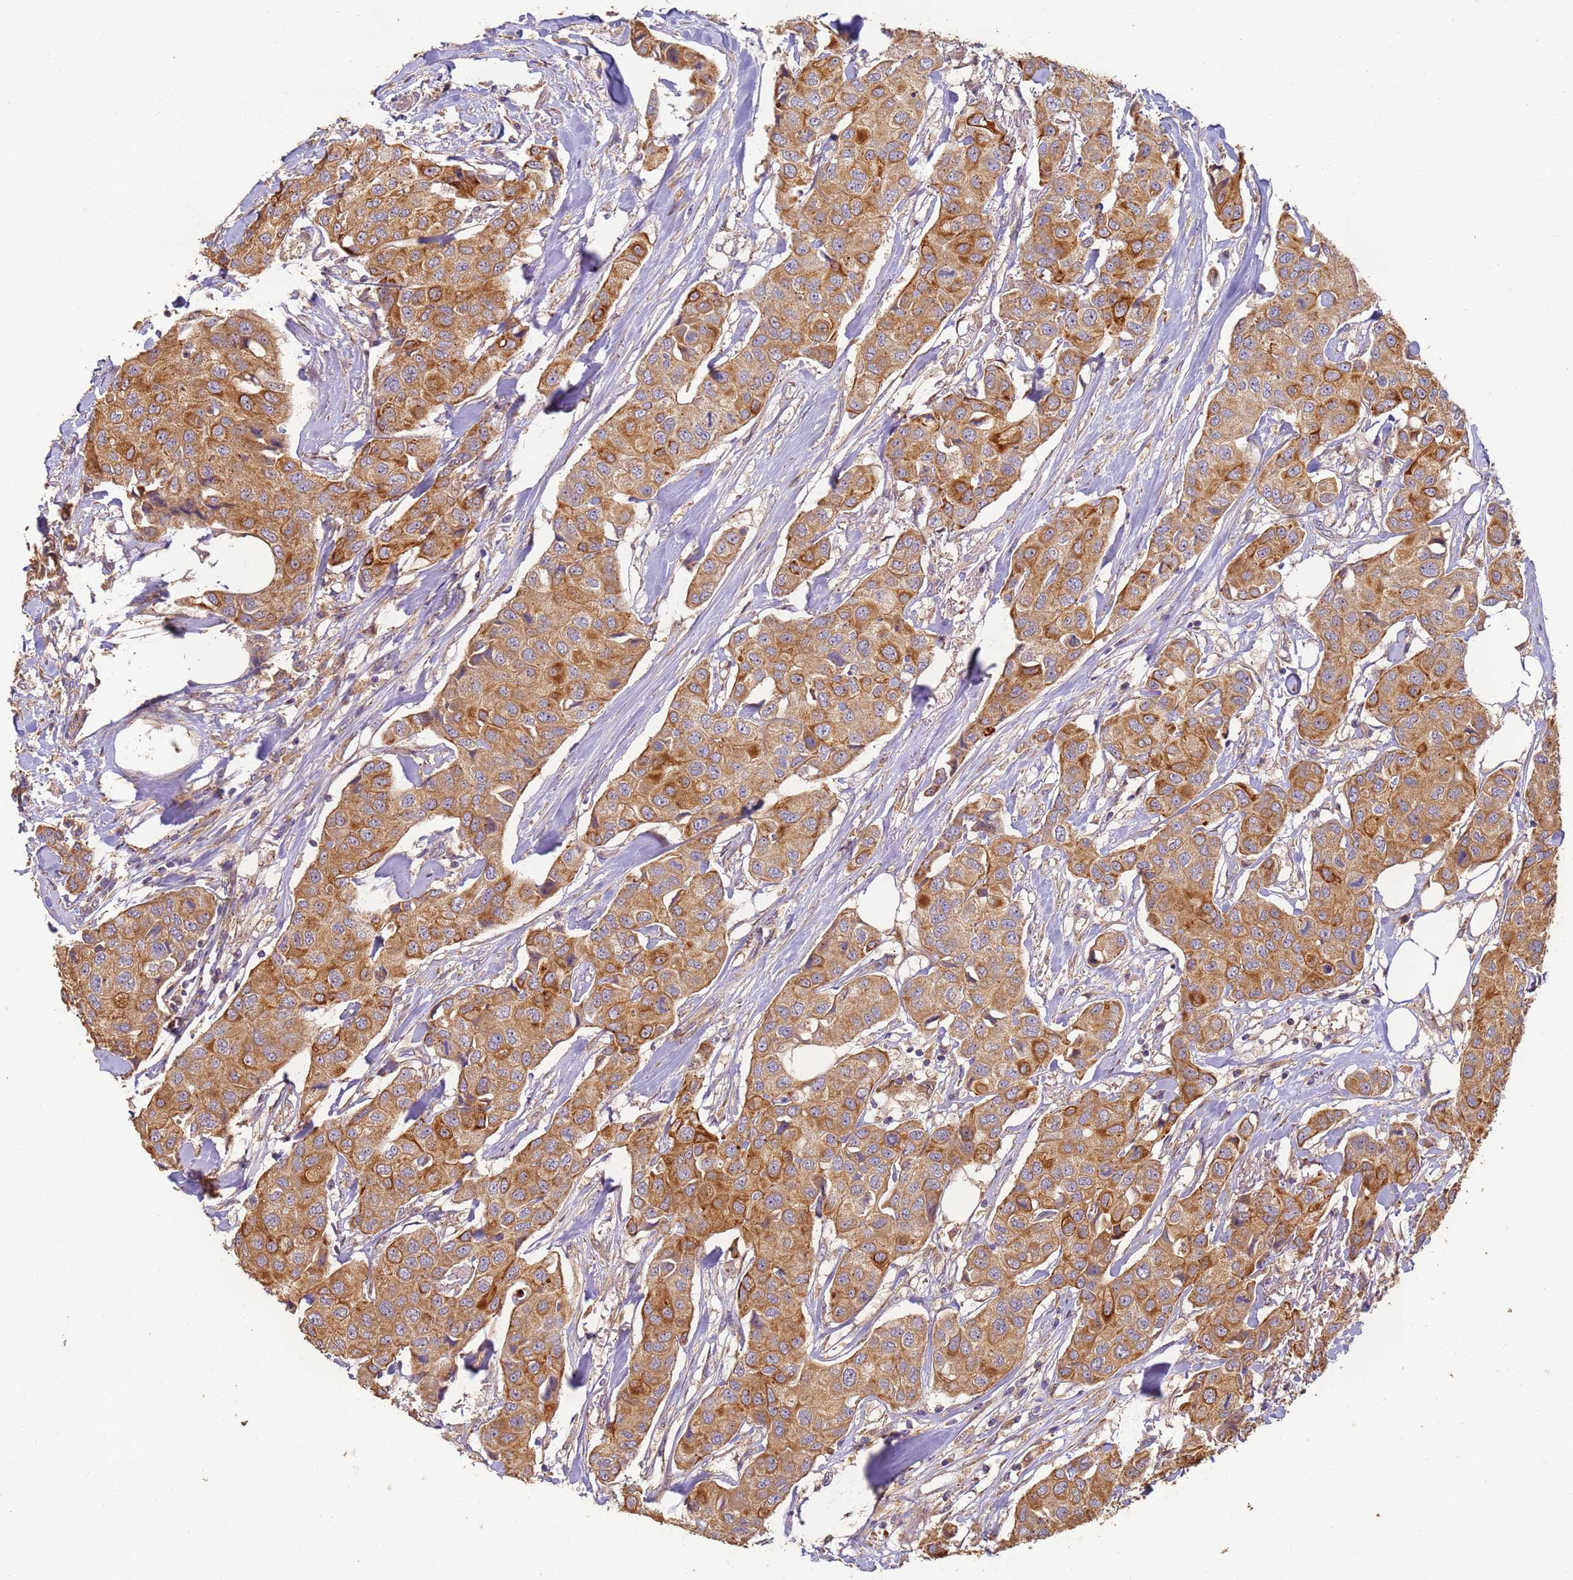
{"staining": {"intensity": "moderate", "quantity": ">75%", "location": "cytoplasmic/membranous"}, "tissue": "breast cancer", "cell_type": "Tumor cells", "image_type": "cancer", "snomed": [{"axis": "morphology", "description": "Duct carcinoma"}, {"axis": "topography", "description": "Breast"}], "caption": "Tumor cells reveal medium levels of moderate cytoplasmic/membranous positivity in about >75% of cells in breast cancer. (DAB (3,3'-diaminobenzidine) IHC, brown staining for protein, blue staining for nuclei).", "gene": "TIGAR", "patient": {"sex": "female", "age": 80}}